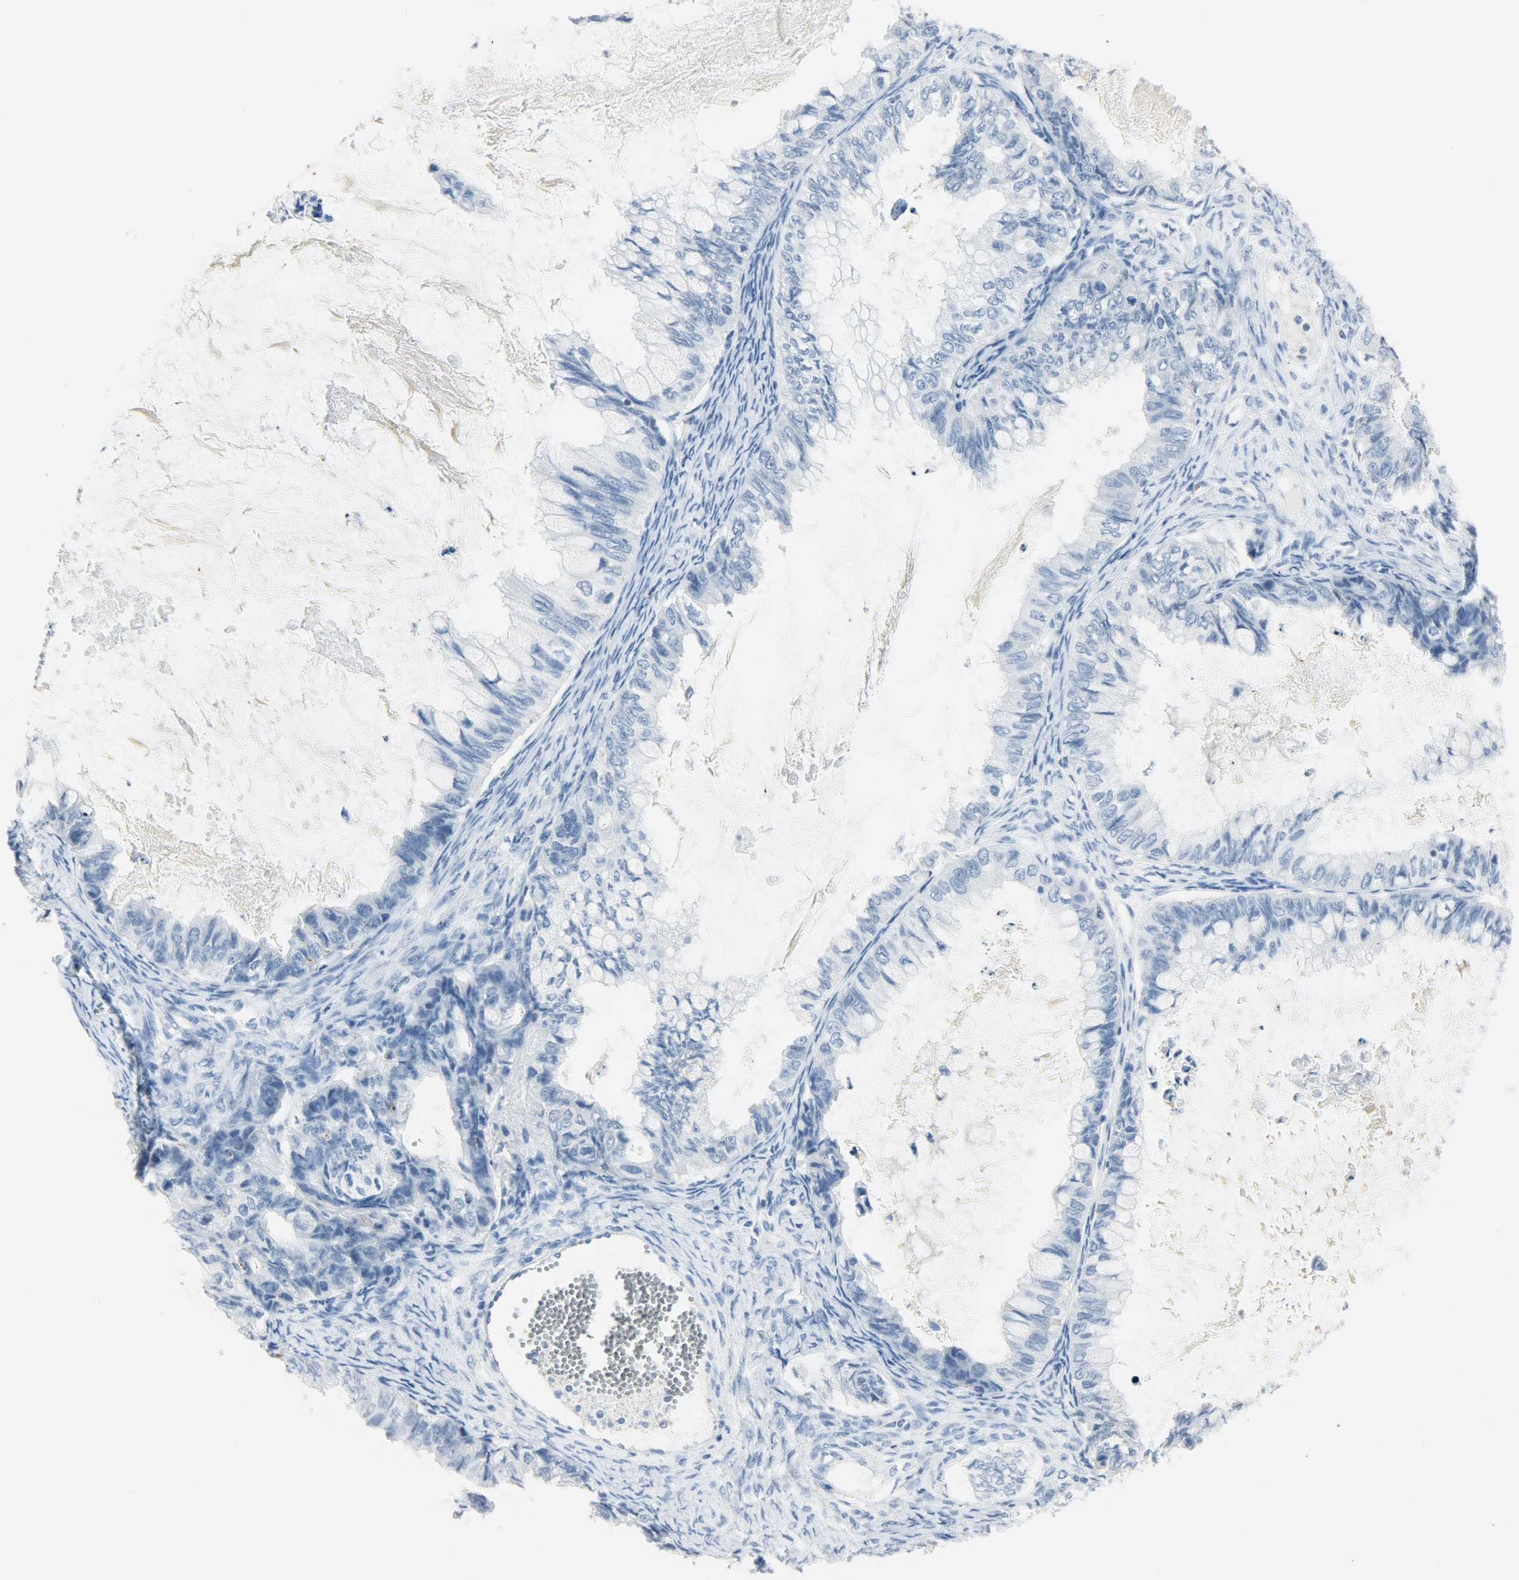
{"staining": {"intensity": "negative", "quantity": "none", "location": "none"}, "tissue": "ovarian cancer", "cell_type": "Tumor cells", "image_type": "cancer", "snomed": [{"axis": "morphology", "description": "Cystadenocarcinoma, mucinous, NOS"}, {"axis": "topography", "description": "Ovary"}], "caption": "The histopathology image reveals no significant expression in tumor cells of ovarian cancer.", "gene": "PTPN6", "patient": {"sex": "female", "age": 80}}